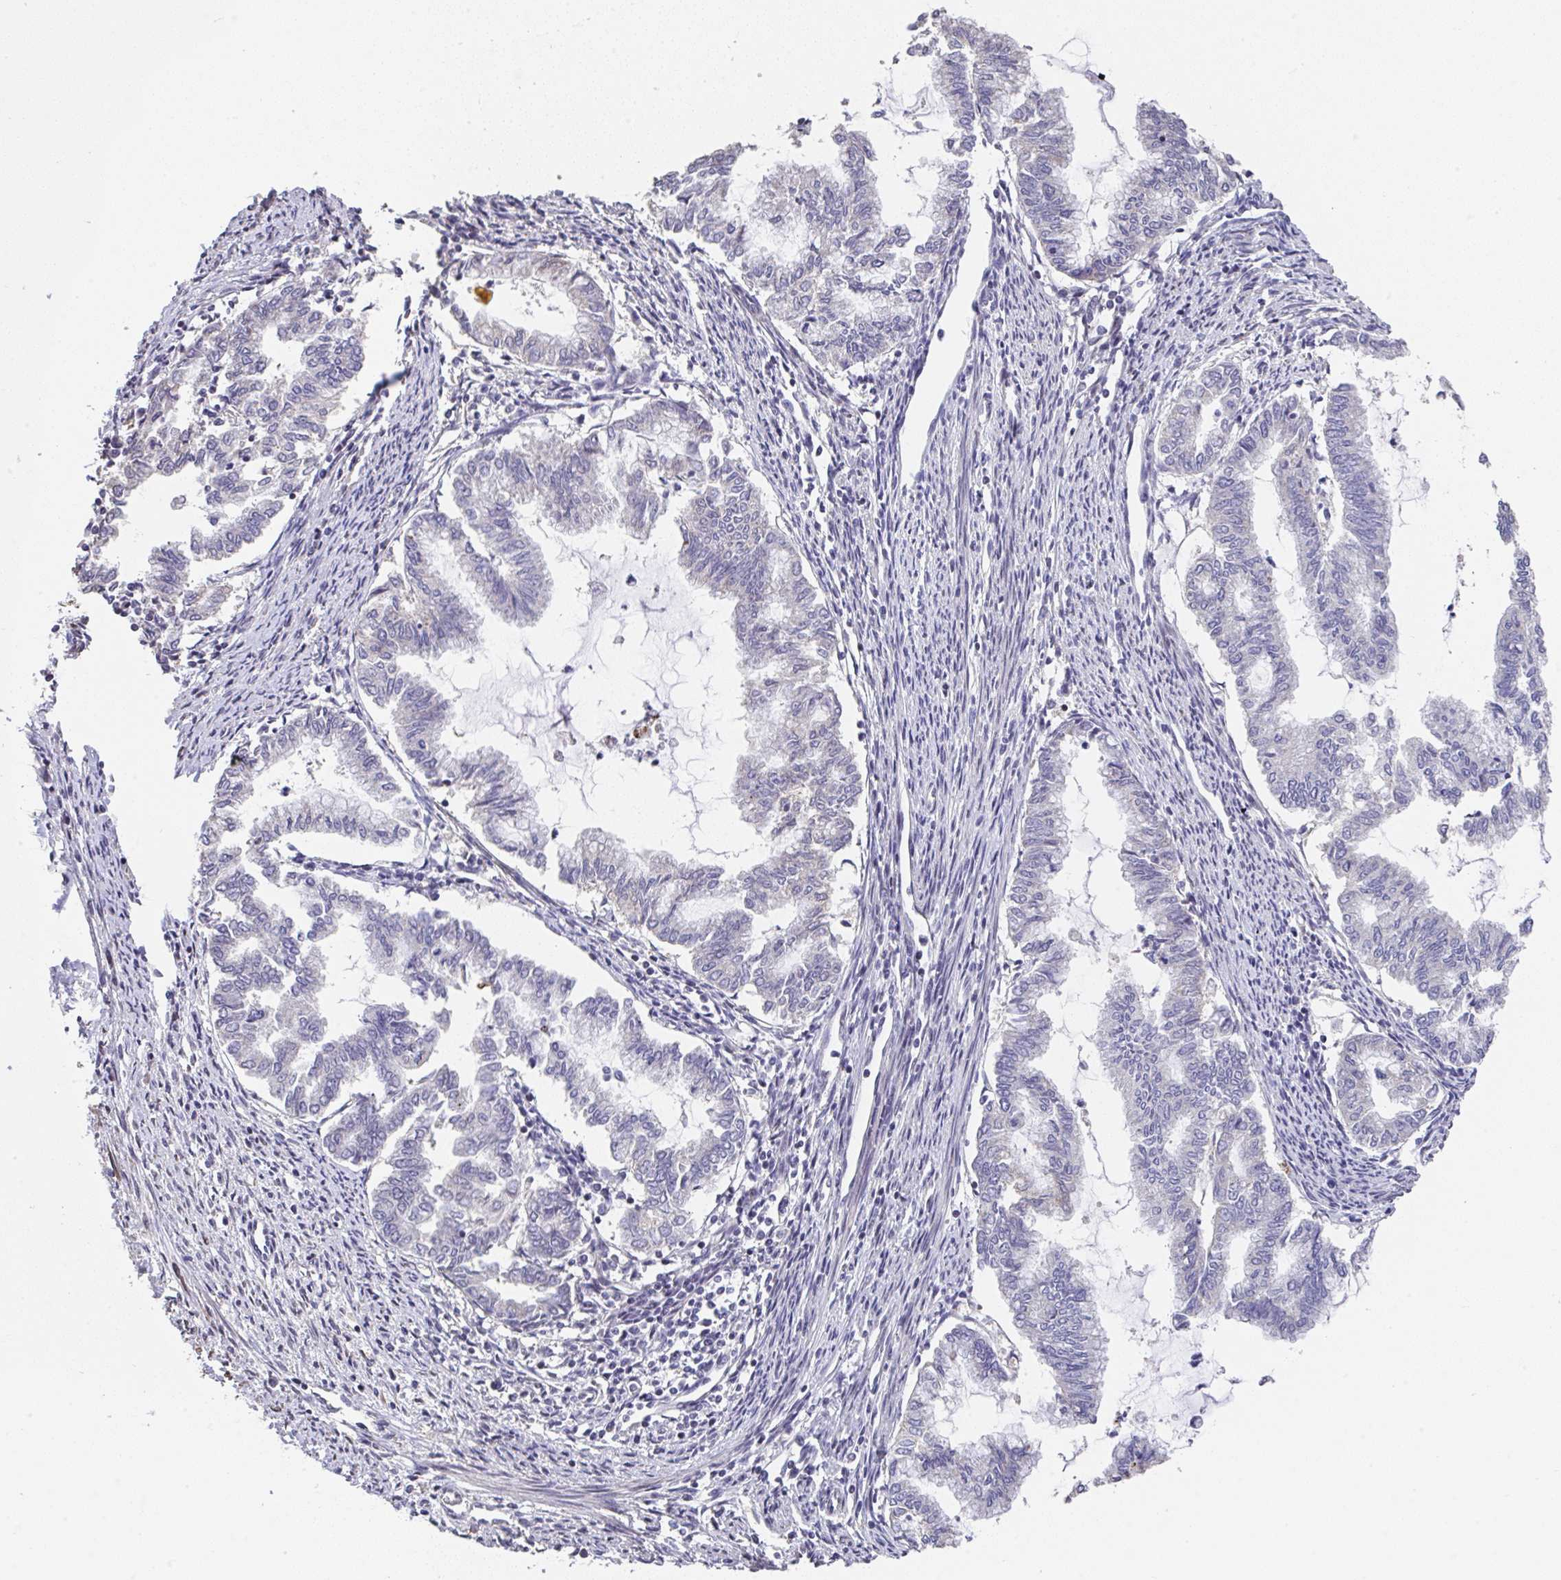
{"staining": {"intensity": "negative", "quantity": "none", "location": "none"}, "tissue": "endometrial cancer", "cell_type": "Tumor cells", "image_type": "cancer", "snomed": [{"axis": "morphology", "description": "Adenocarcinoma, NOS"}, {"axis": "topography", "description": "Endometrium"}], "caption": "Immunohistochemistry histopathology image of neoplastic tissue: adenocarcinoma (endometrial) stained with DAB (3,3'-diaminobenzidine) exhibits no significant protein positivity in tumor cells. Nuclei are stained in blue.", "gene": "RUNDC3B", "patient": {"sex": "female", "age": 79}}